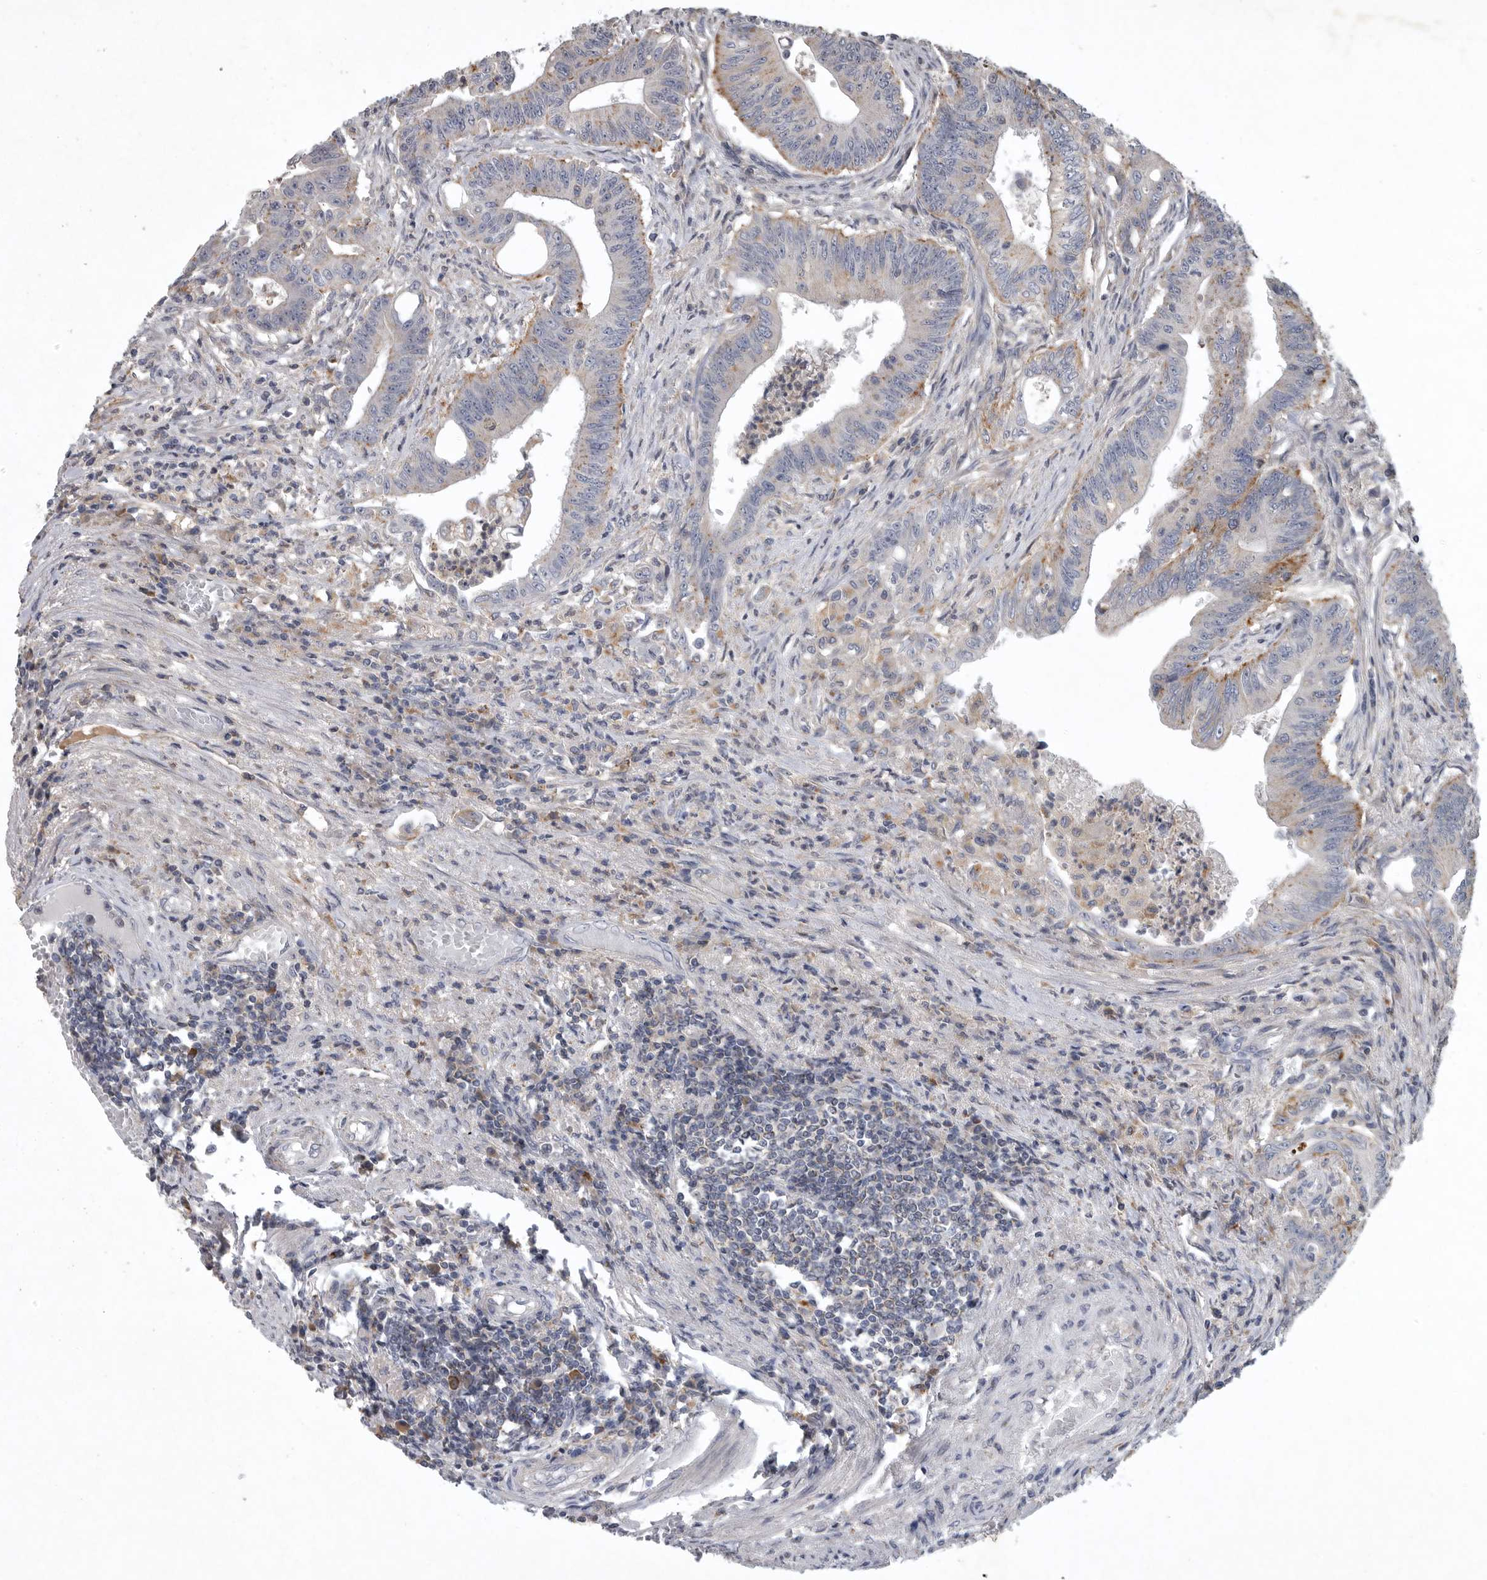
{"staining": {"intensity": "moderate", "quantity": "25%-75%", "location": "cytoplasmic/membranous"}, "tissue": "colorectal cancer", "cell_type": "Tumor cells", "image_type": "cancer", "snomed": [{"axis": "morphology", "description": "Adenoma, NOS"}, {"axis": "morphology", "description": "Adenocarcinoma, NOS"}, {"axis": "topography", "description": "Colon"}], "caption": "Human colorectal adenocarcinoma stained with a brown dye reveals moderate cytoplasmic/membranous positive staining in about 25%-75% of tumor cells.", "gene": "LAMTOR3", "patient": {"sex": "male", "age": 79}}